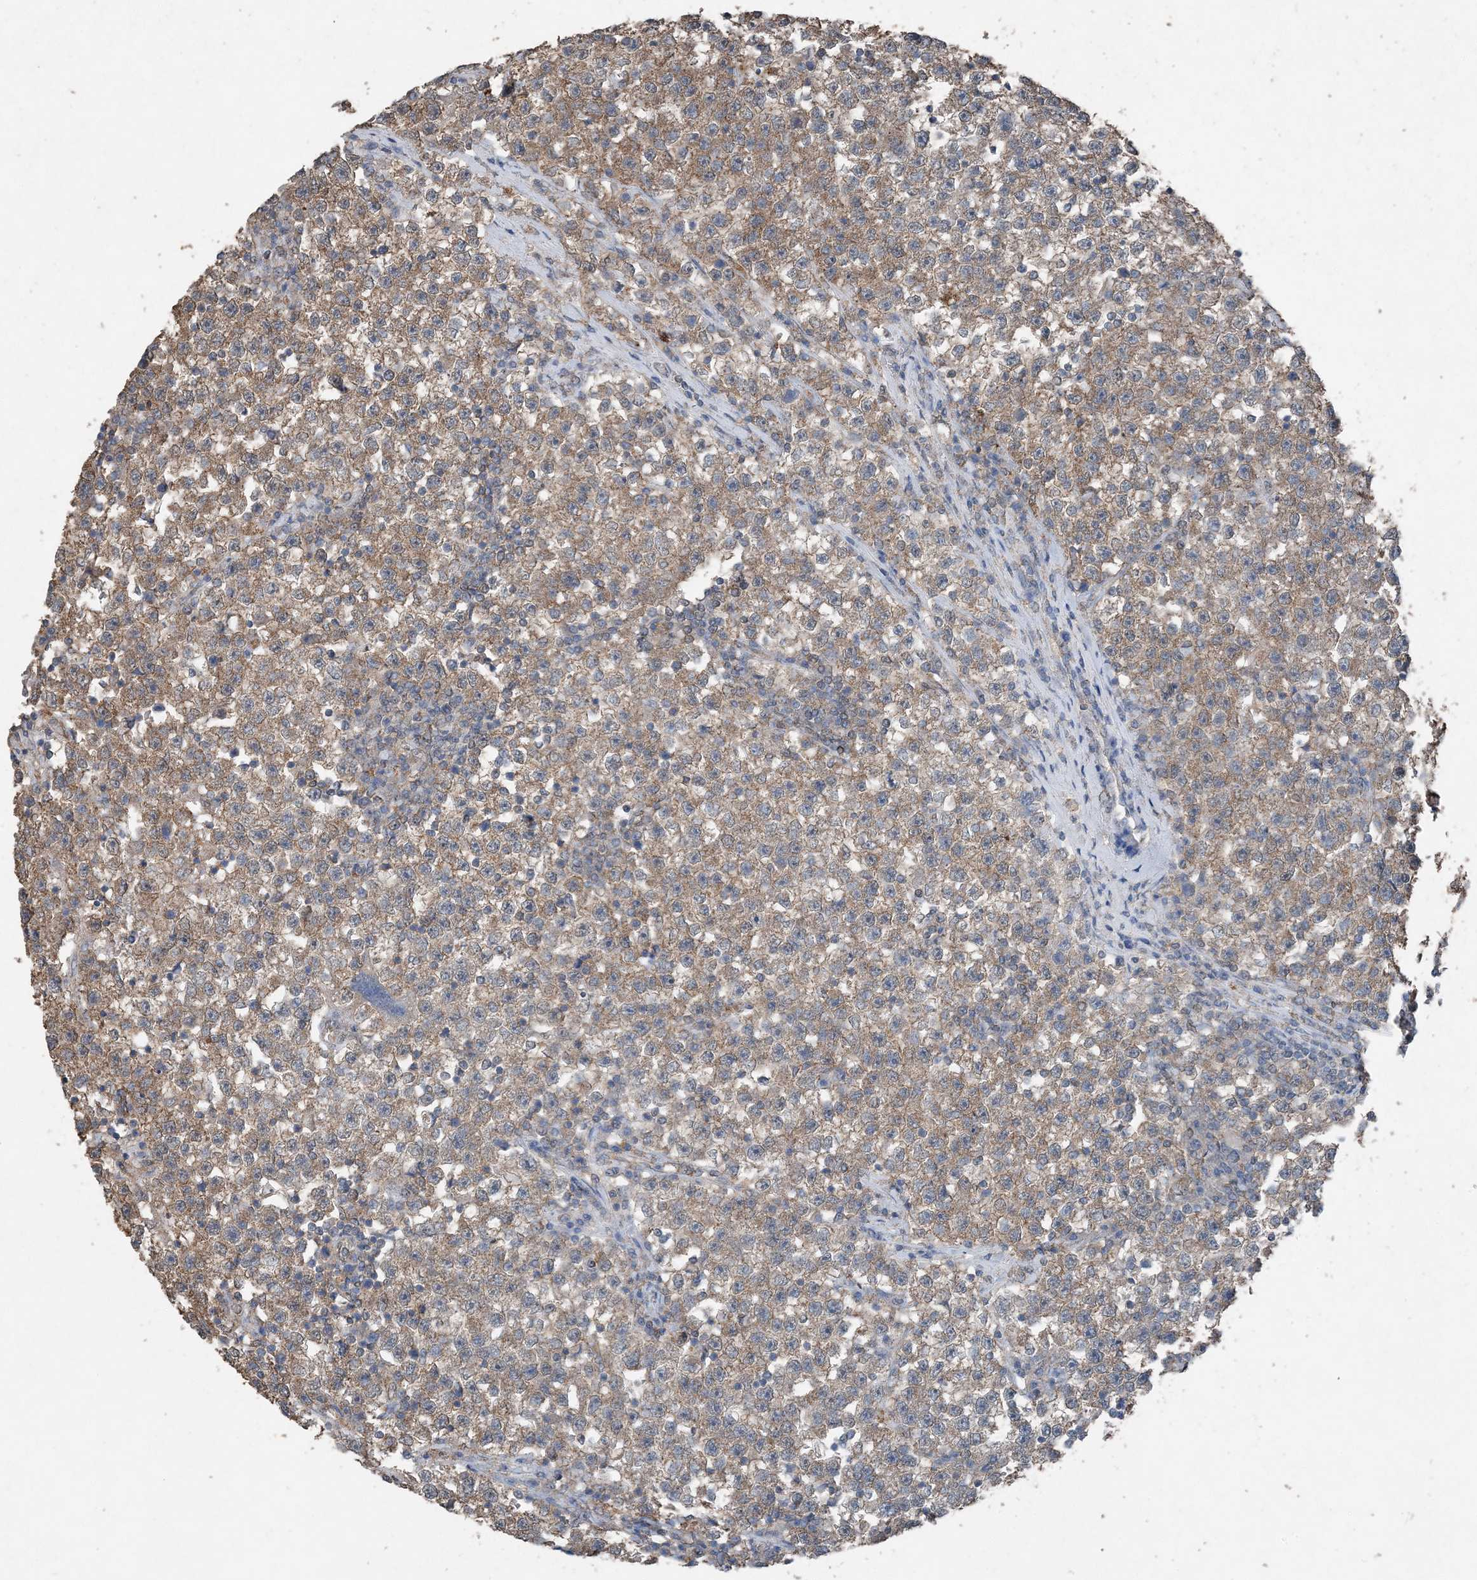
{"staining": {"intensity": "moderate", "quantity": ">75%", "location": "cytoplasmic/membranous"}, "tissue": "testis cancer", "cell_type": "Tumor cells", "image_type": "cancer", "snomed": [{"axis": "morphology", "description": "Seminoma, NOS"}, {"axis": "topography", "description": "Testis"}], "caption": "The photomicrograph shows a brown stain indicating the presence of a protein in the cytoplasmic/membranous of tumor cells in testis cancer.", "gene": "FCN3", "patient": {"sex": "male", "age": 22}}